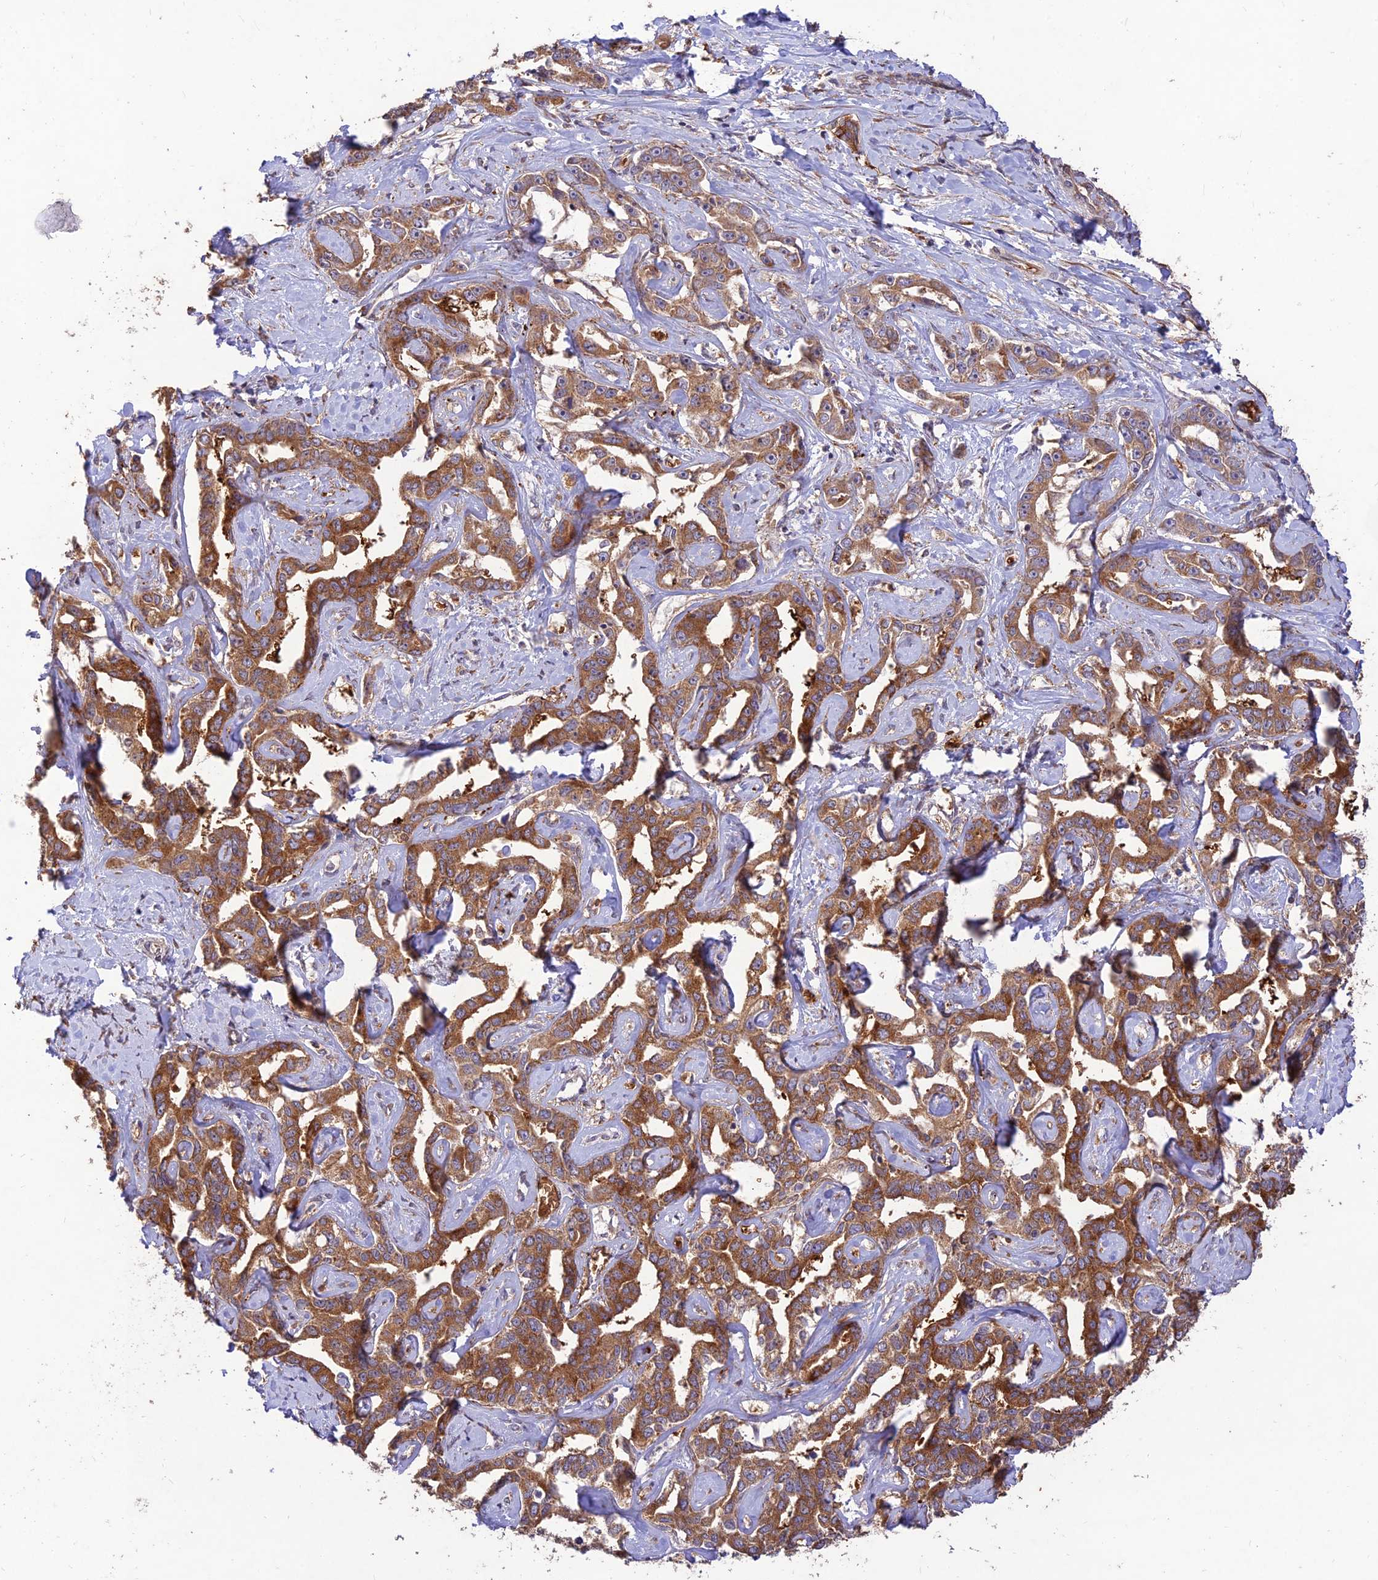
{"staining": {"intensity": "moderate", "quantity": ">75%", "location": "cytoplasmic/membranous"}, "tissue": "liver cancer", "cell_type": "Tumor cells", "image_type": "cancer", "snomed": [{"axis": "morphology", "description": "Cholangiocarcinoma"}, {"axis": "topography", "description": "Liver"}], "caption": "Moderate cytoplasmic/membranous positivity is seen in about >75% of tumor cells in liver cancer (cholangiocarcinoma).", "gene": "PPP1R11", "patient": {"sex": "male", "age": 59}}